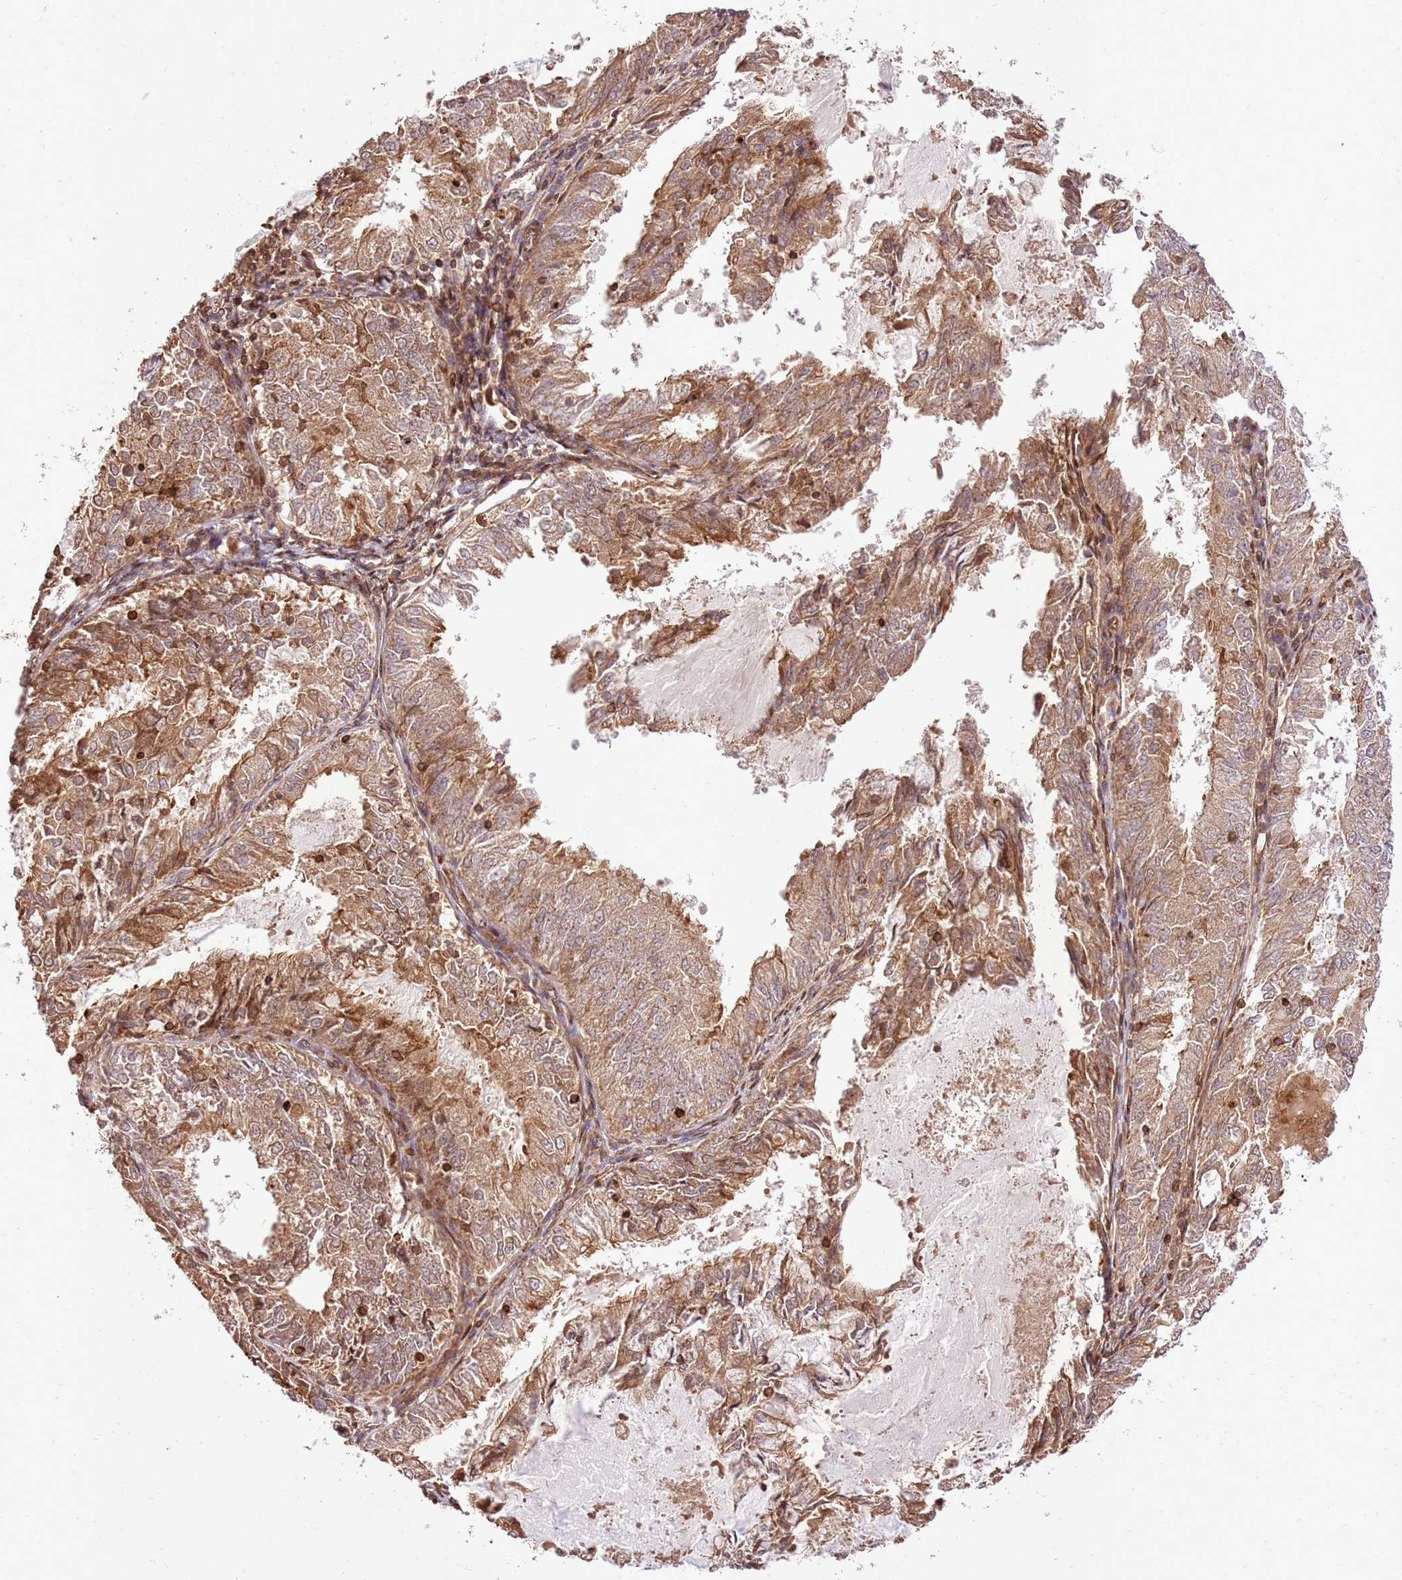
{"staining": {"intensity": "moderate", "quantity": ">75%", "location": "cytoplasmic/membranous"}, "tissue": "endometrial cancer", "cell_type": "Tumor cells", "image_type": "cancer", "snomed": [{"axis": "morphology", "description": "Adenocarcinoma, NOS"}, {"axis": "topography", "description": "Endometrium"}], "caption": "IHC of human adenocarcinoma (endometrial) exhibits medium levels of moderate cytoplasmic/membranous positivity in approximately >75% of tumor cells. (brown staining indicates protein expression, while blue staining denotes nuclei).", "gene": "KATNAL2", "patient": {"sex": "female", "age": 57}}